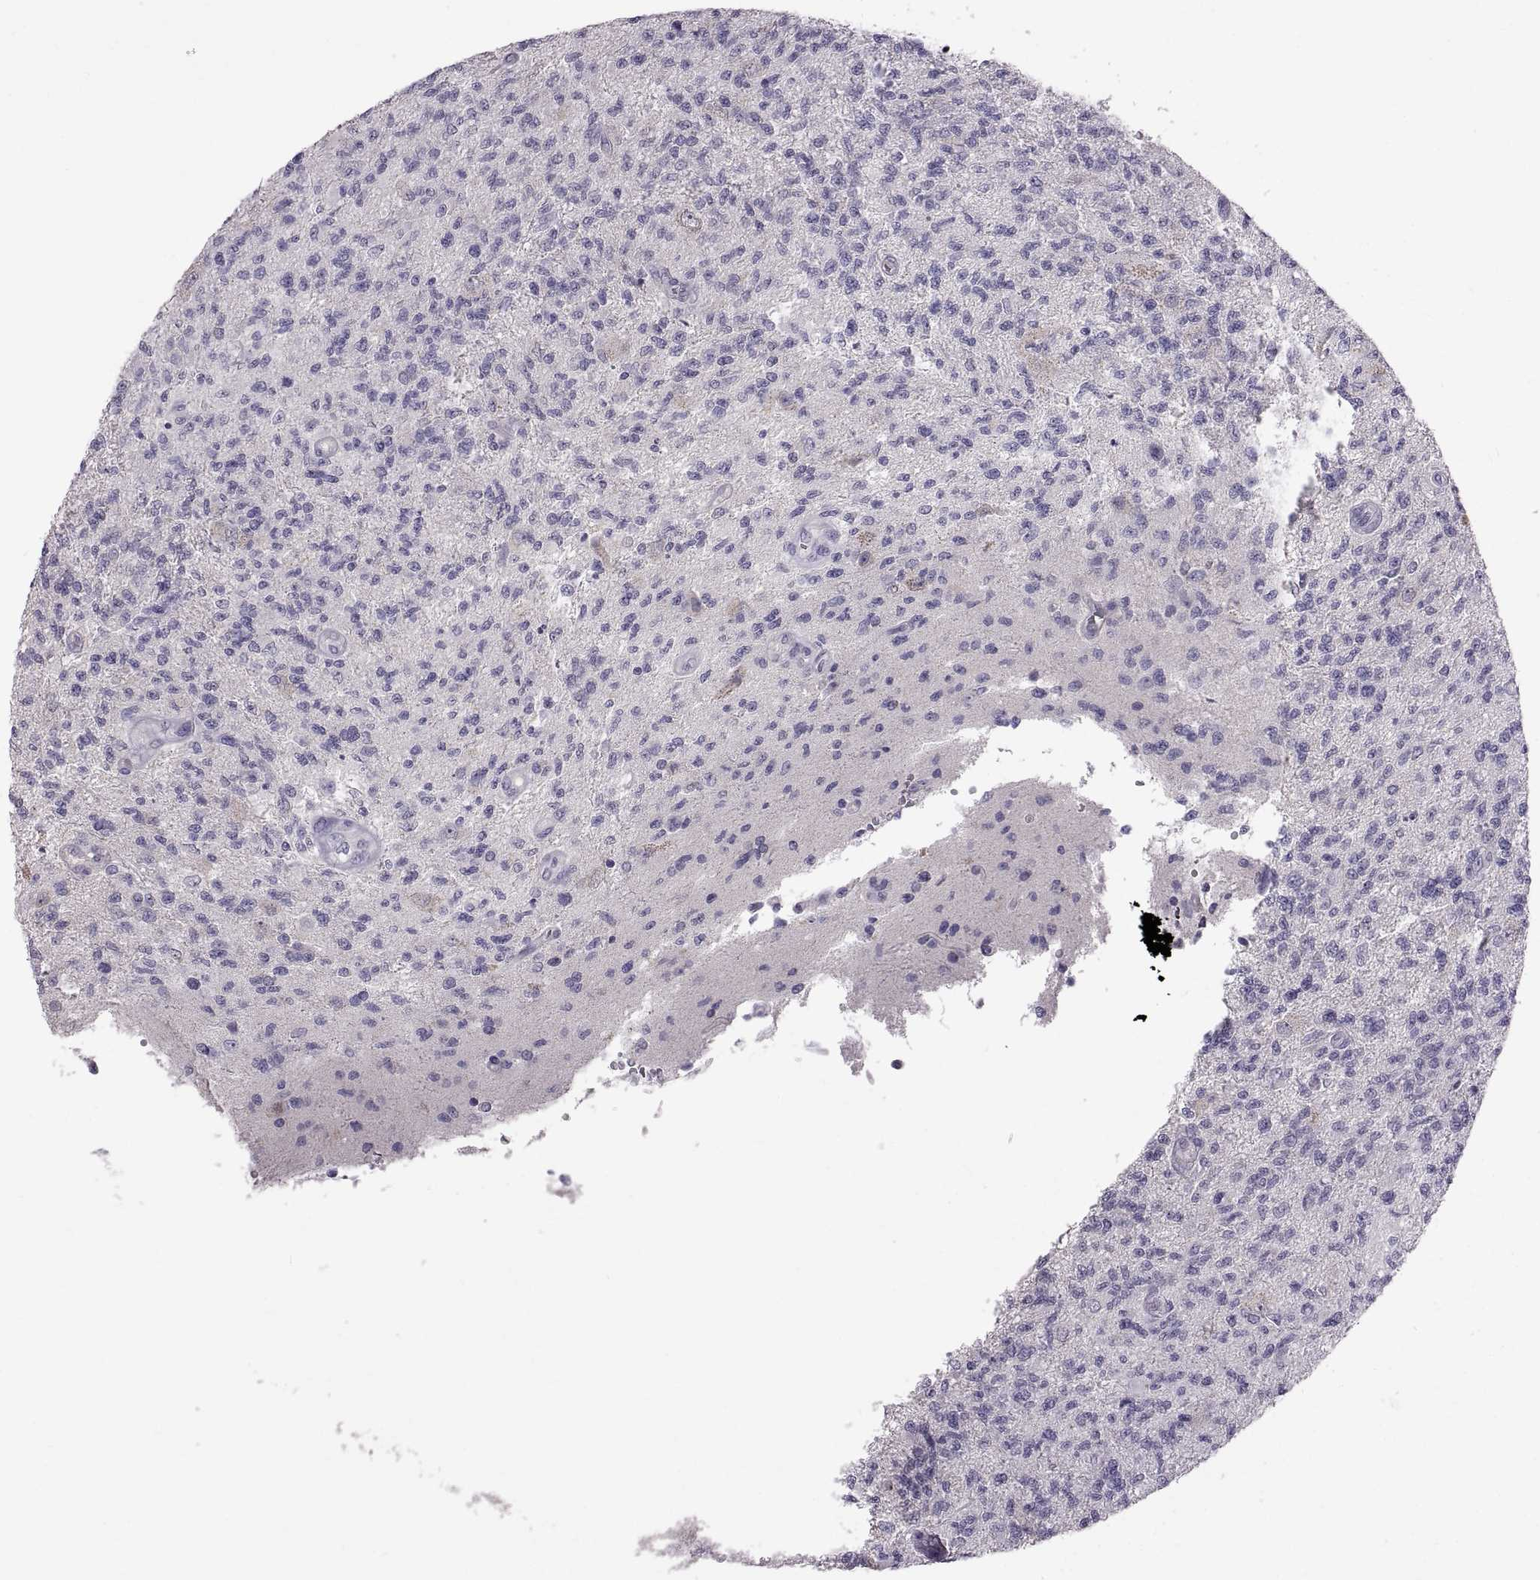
{"staining": {"intensity": "negative", "quantity": "none", "location": "none"}, "tissue": "glioma", "cell_type": "Tumor cells", "image_type": "cancer", "snomed": [{"axis": "morphology", "description": "Glioma, malignant, High grade"}, {"axis": "topography", "description": "Brain"}], "caption": "Immunohistochemistry histopathology image of neoplastic tissue: human malignant high-grade glioma stained with DAB displays no significant protein positivity in tumor cells.", "gene": "WFDC8", "patient": {"sex": "male", "age": 56}}